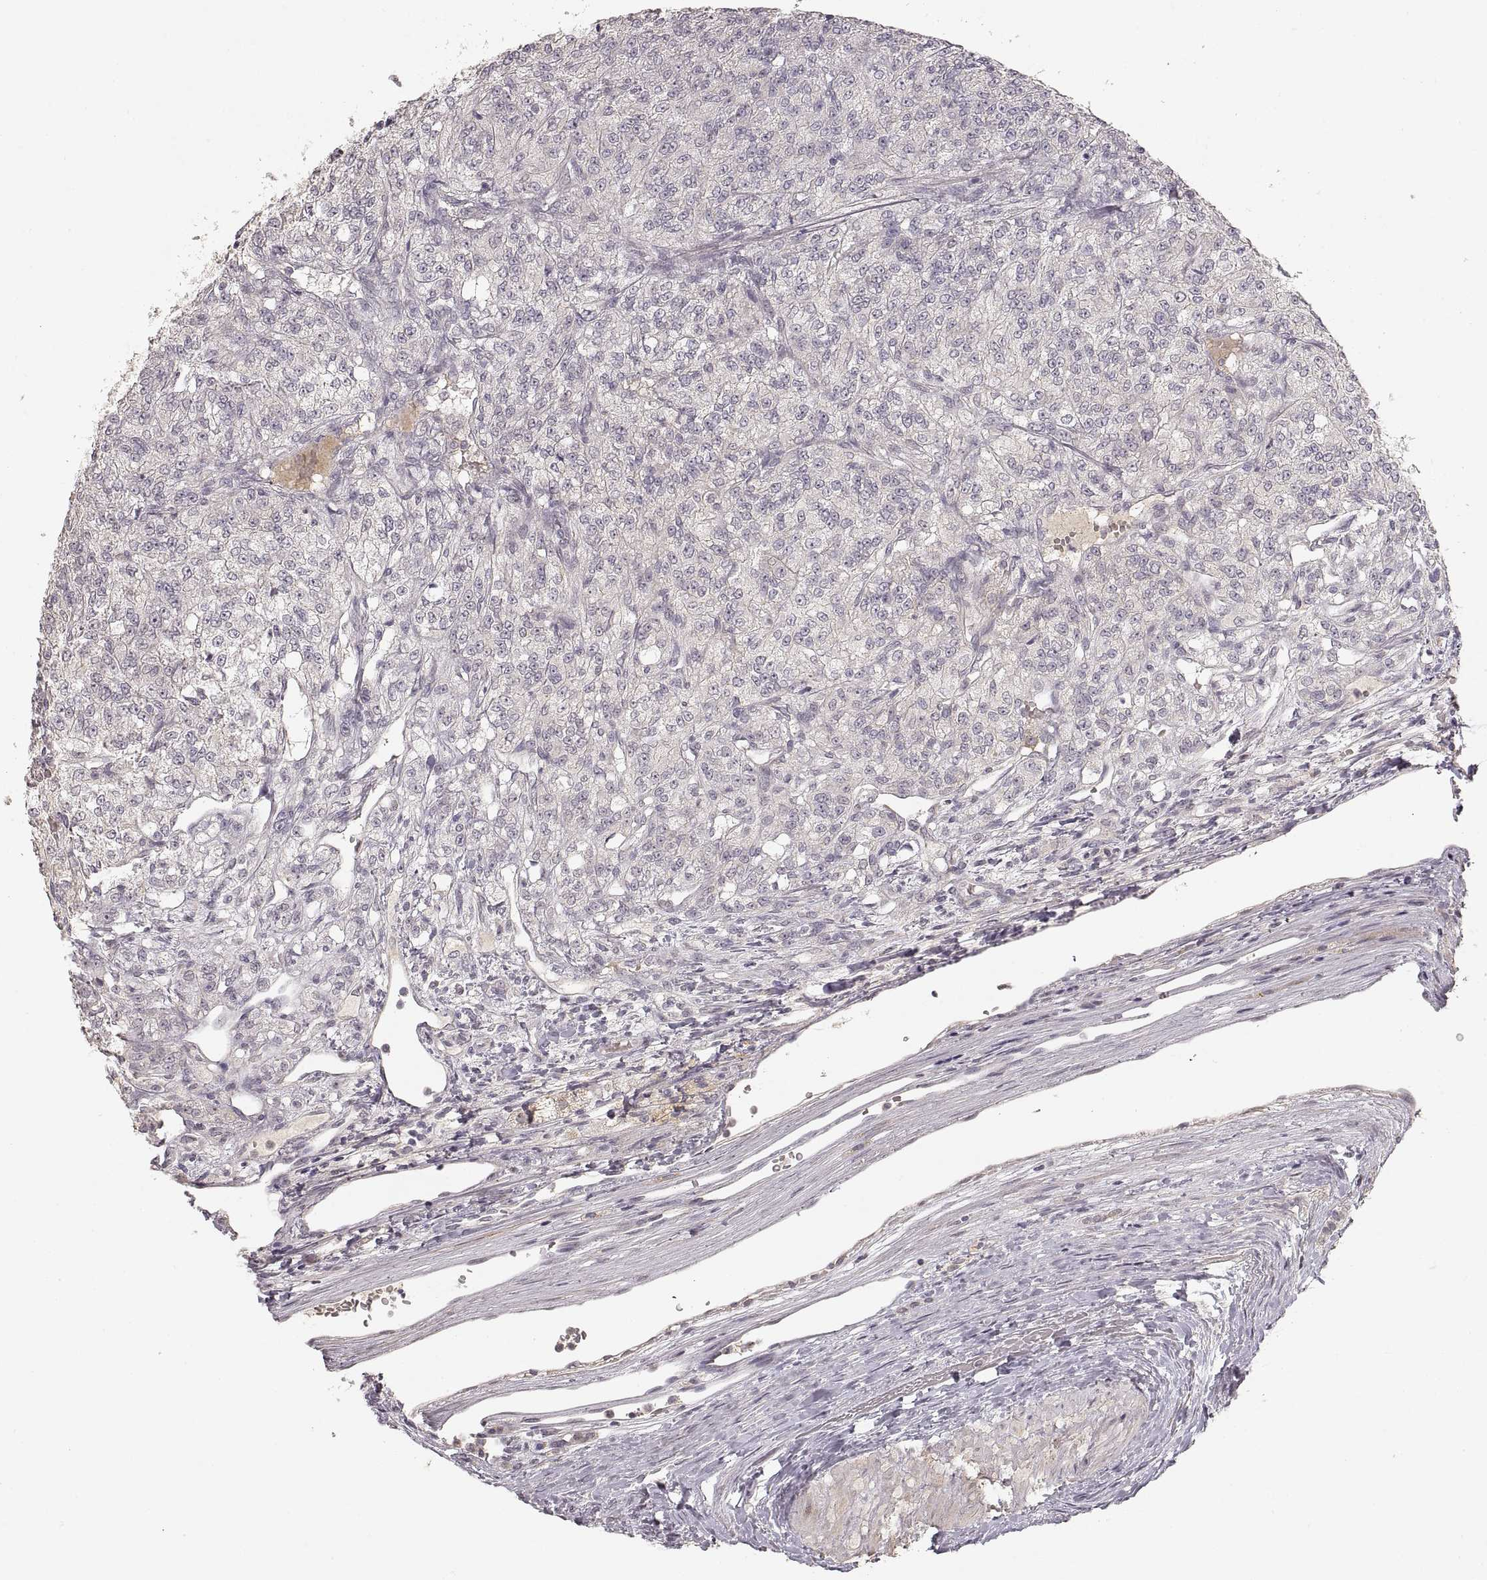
{"staining": {"intensity": "negative", "quantity": "none", "location": "none"}, "tissue": "renal cancer", "cell_type": "Tumor cells", "image_type": "cancer", "snomed": [{"axis": "morphology", "description": "Adenocarcinoma, NOS"}, {"axis": "topography", "description": "Kidney"}], "caption": "Adenocarcinoma (renal) stained for a protein using immunohistochemistry displays no positivity tumor cells.", "gene": "LAMC2", "patient": {"sex": "female", "age": 63}}